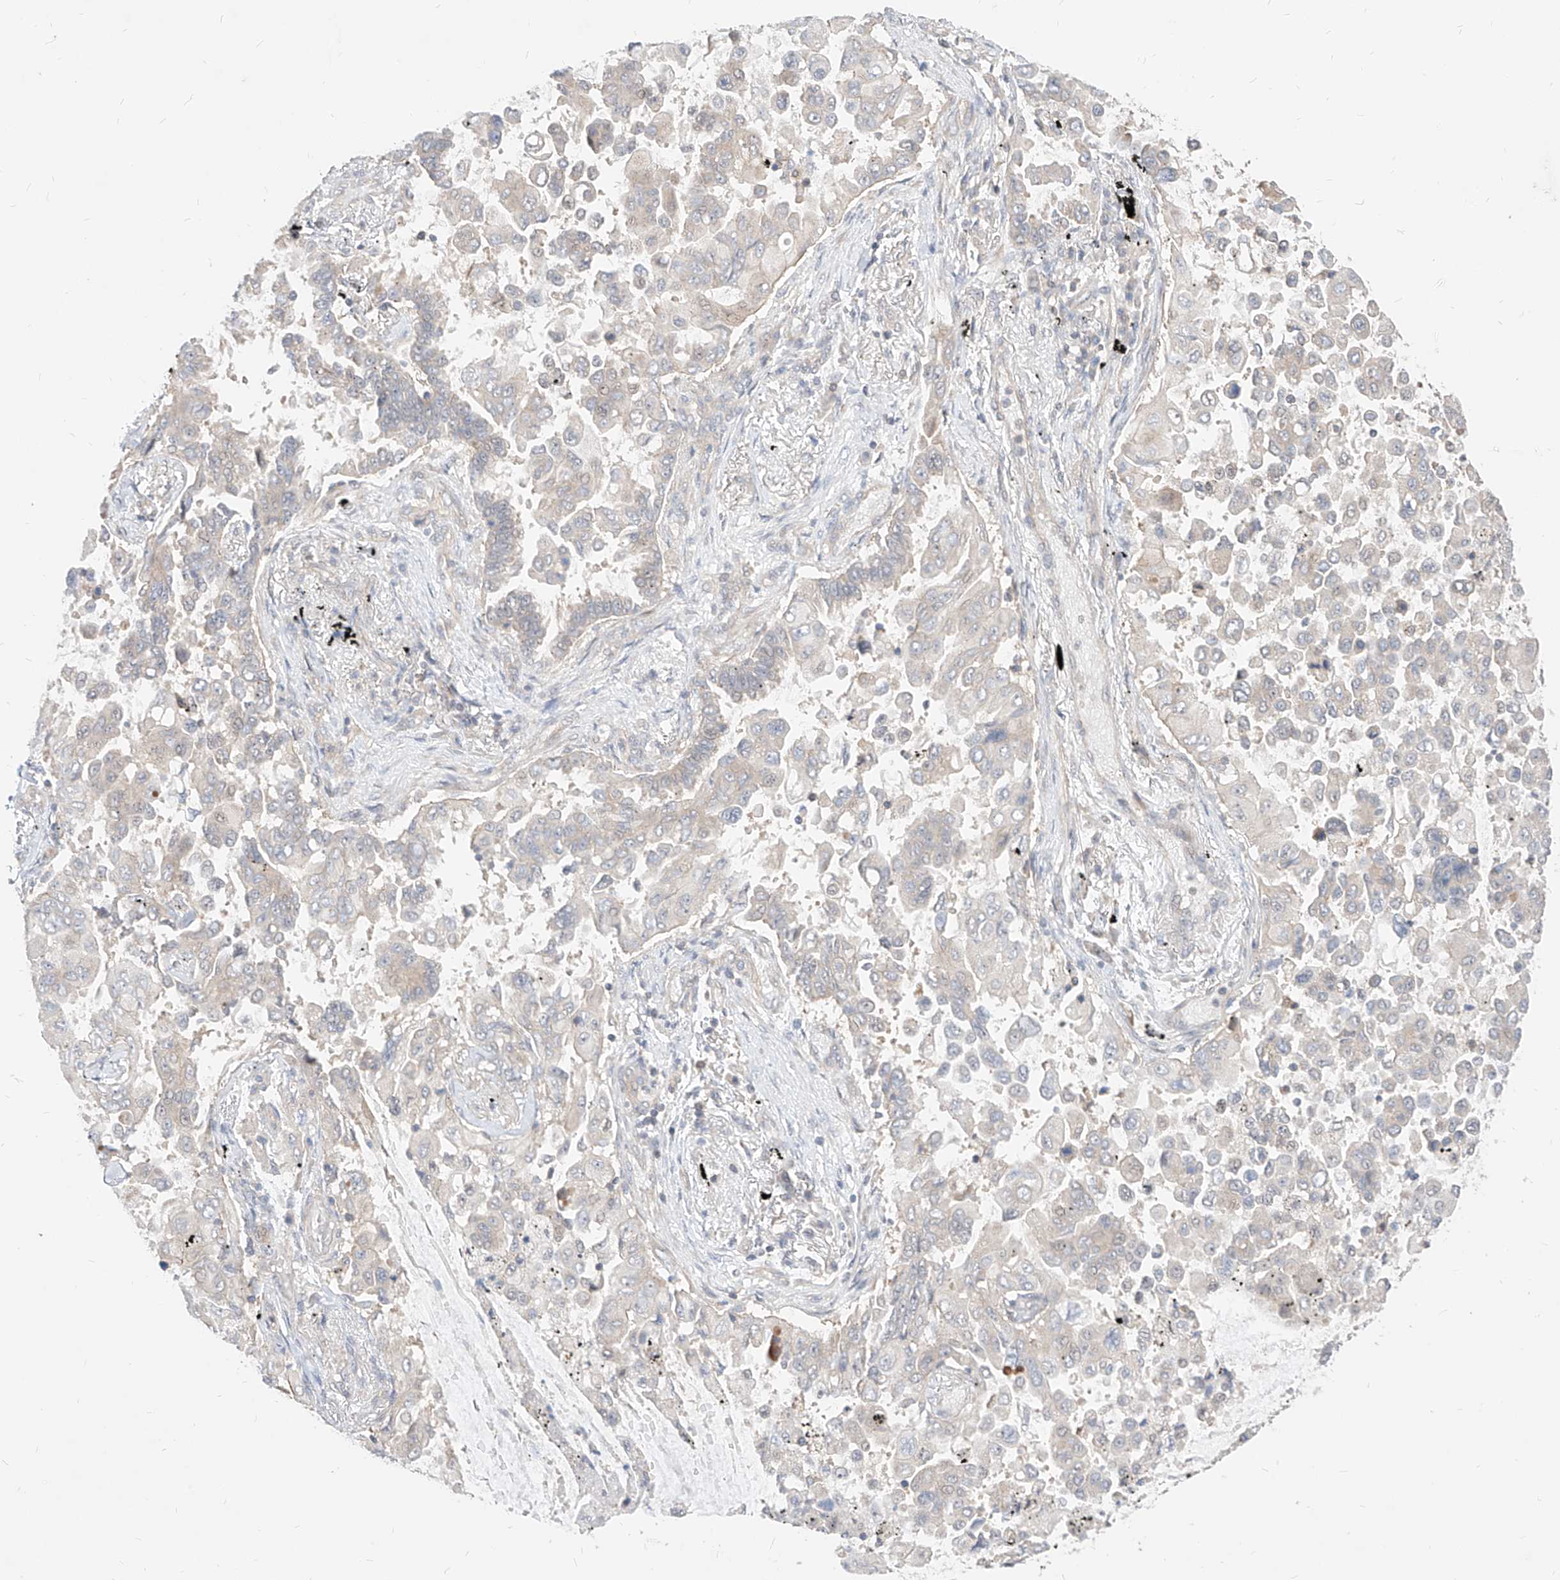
{"staining": {"intensity": "negative", "quantity": "none", "location": "none"}, "tissue": "lung cancer", "cell_type": "Tumor cells", "image_type": "cancer", "snomed": [{"axis": "morphology", "description": "Adenocarcinoma, NOS"}, {"axis": "topography", "description": "Lung"}], "caption": "This is an IHC photomicrograph of lung adenocarcinoma. There is no positivity in tumor cells.", "gene": "TSNAX", "patient": {"sex": "female", "age": 67}}